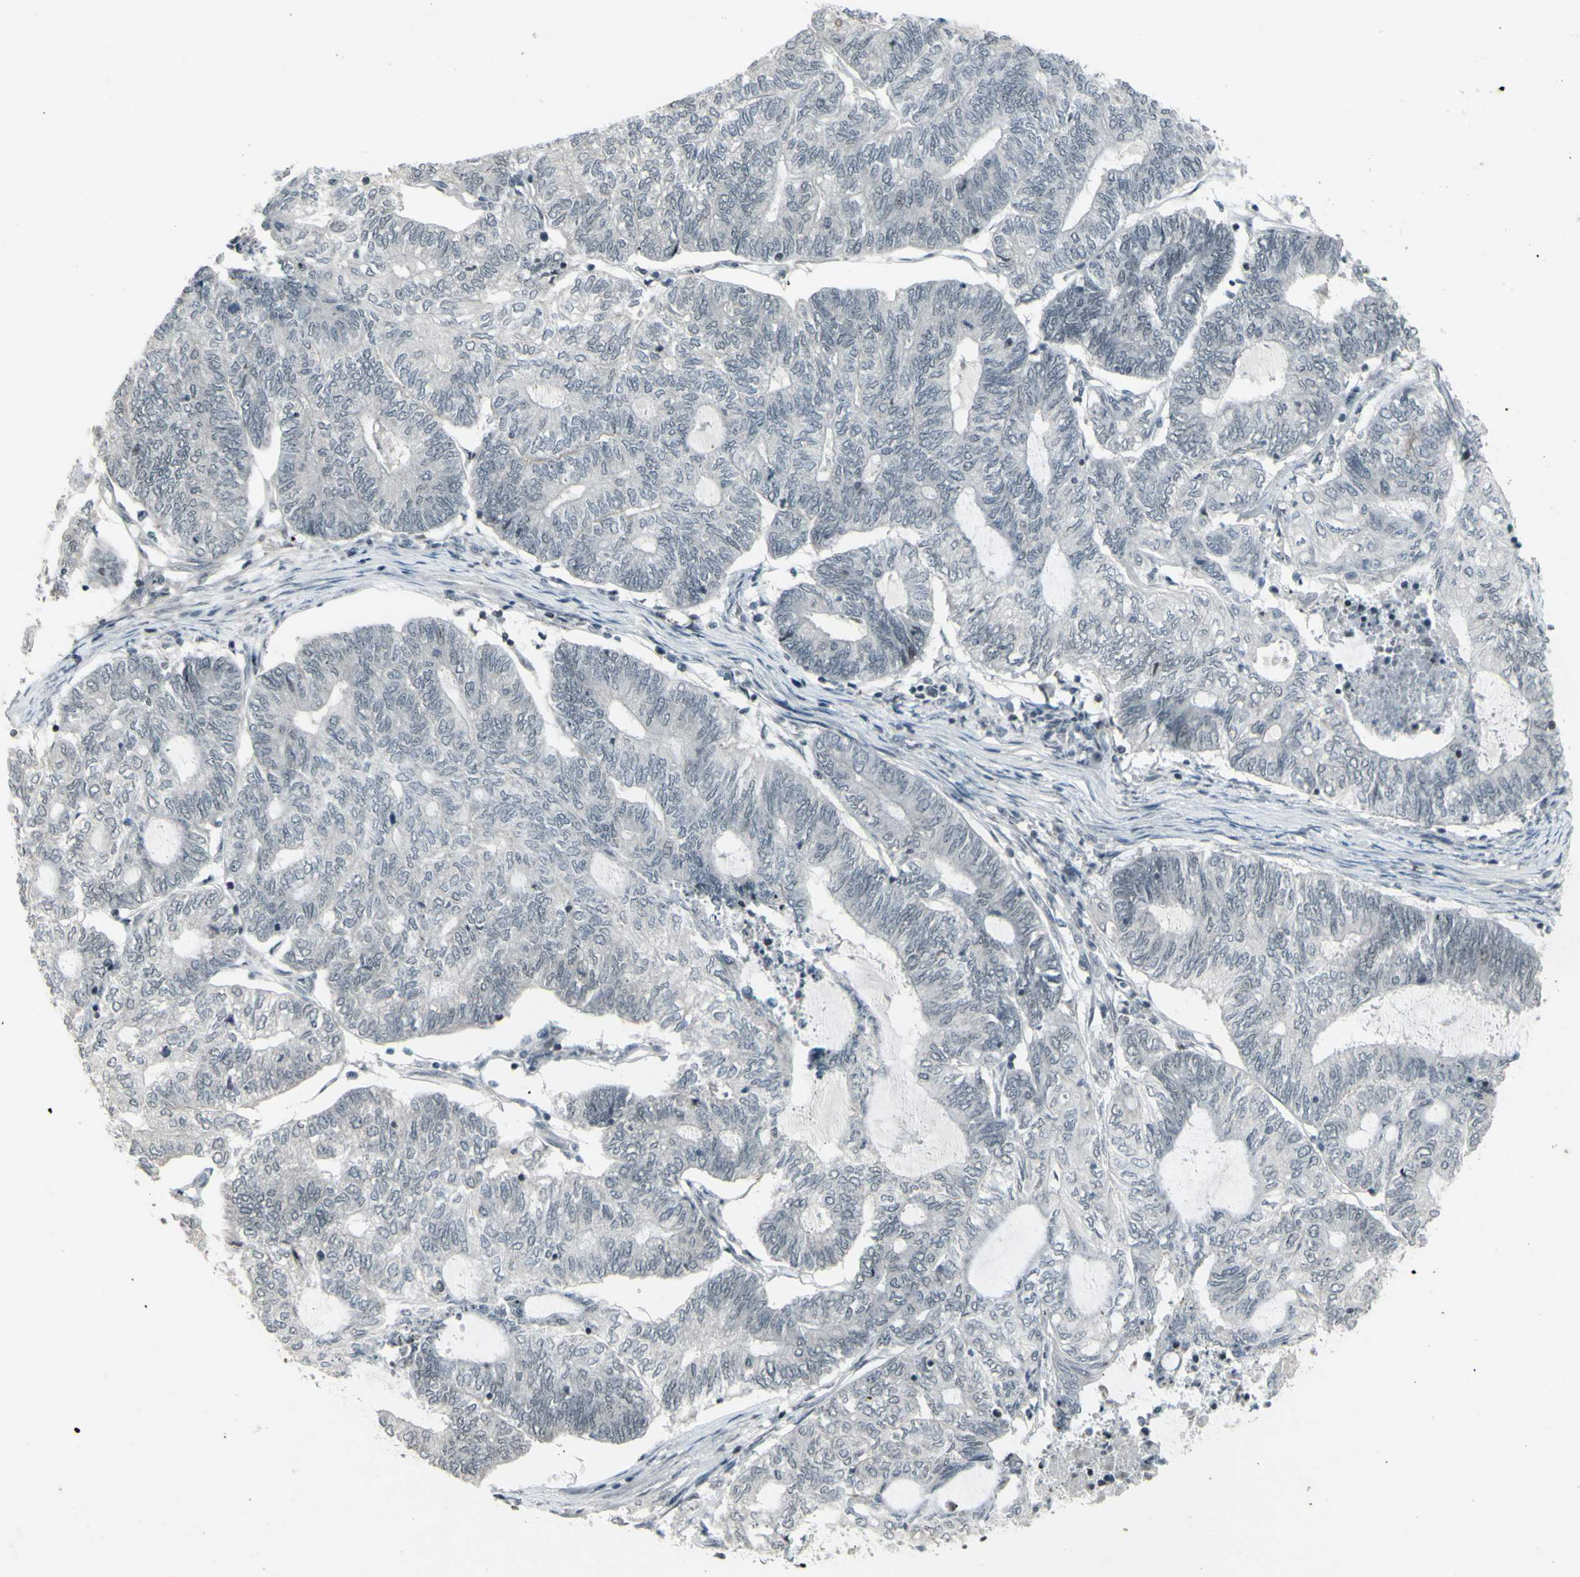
{"staining": {"intensity": "negative", "quantity": "none", "location": "none"}, "tissue": "endometrial cancer", "cell_type": "Tumor cells", "image_type": "cancer", "snomed": [{"axis": "morphology", "description": "Adenocarcinoma, NOS"}, {"axis": "topography", "description": "Uterus"}, {"axis": "topography", "description": "Endometrium"}], "caption": "This is an IHC image of human endometrial adenocarcinoma. There is no expression in tumor cells.", "gene": "SUPT6H", "patient": {"sex": "female", "age": 70}}